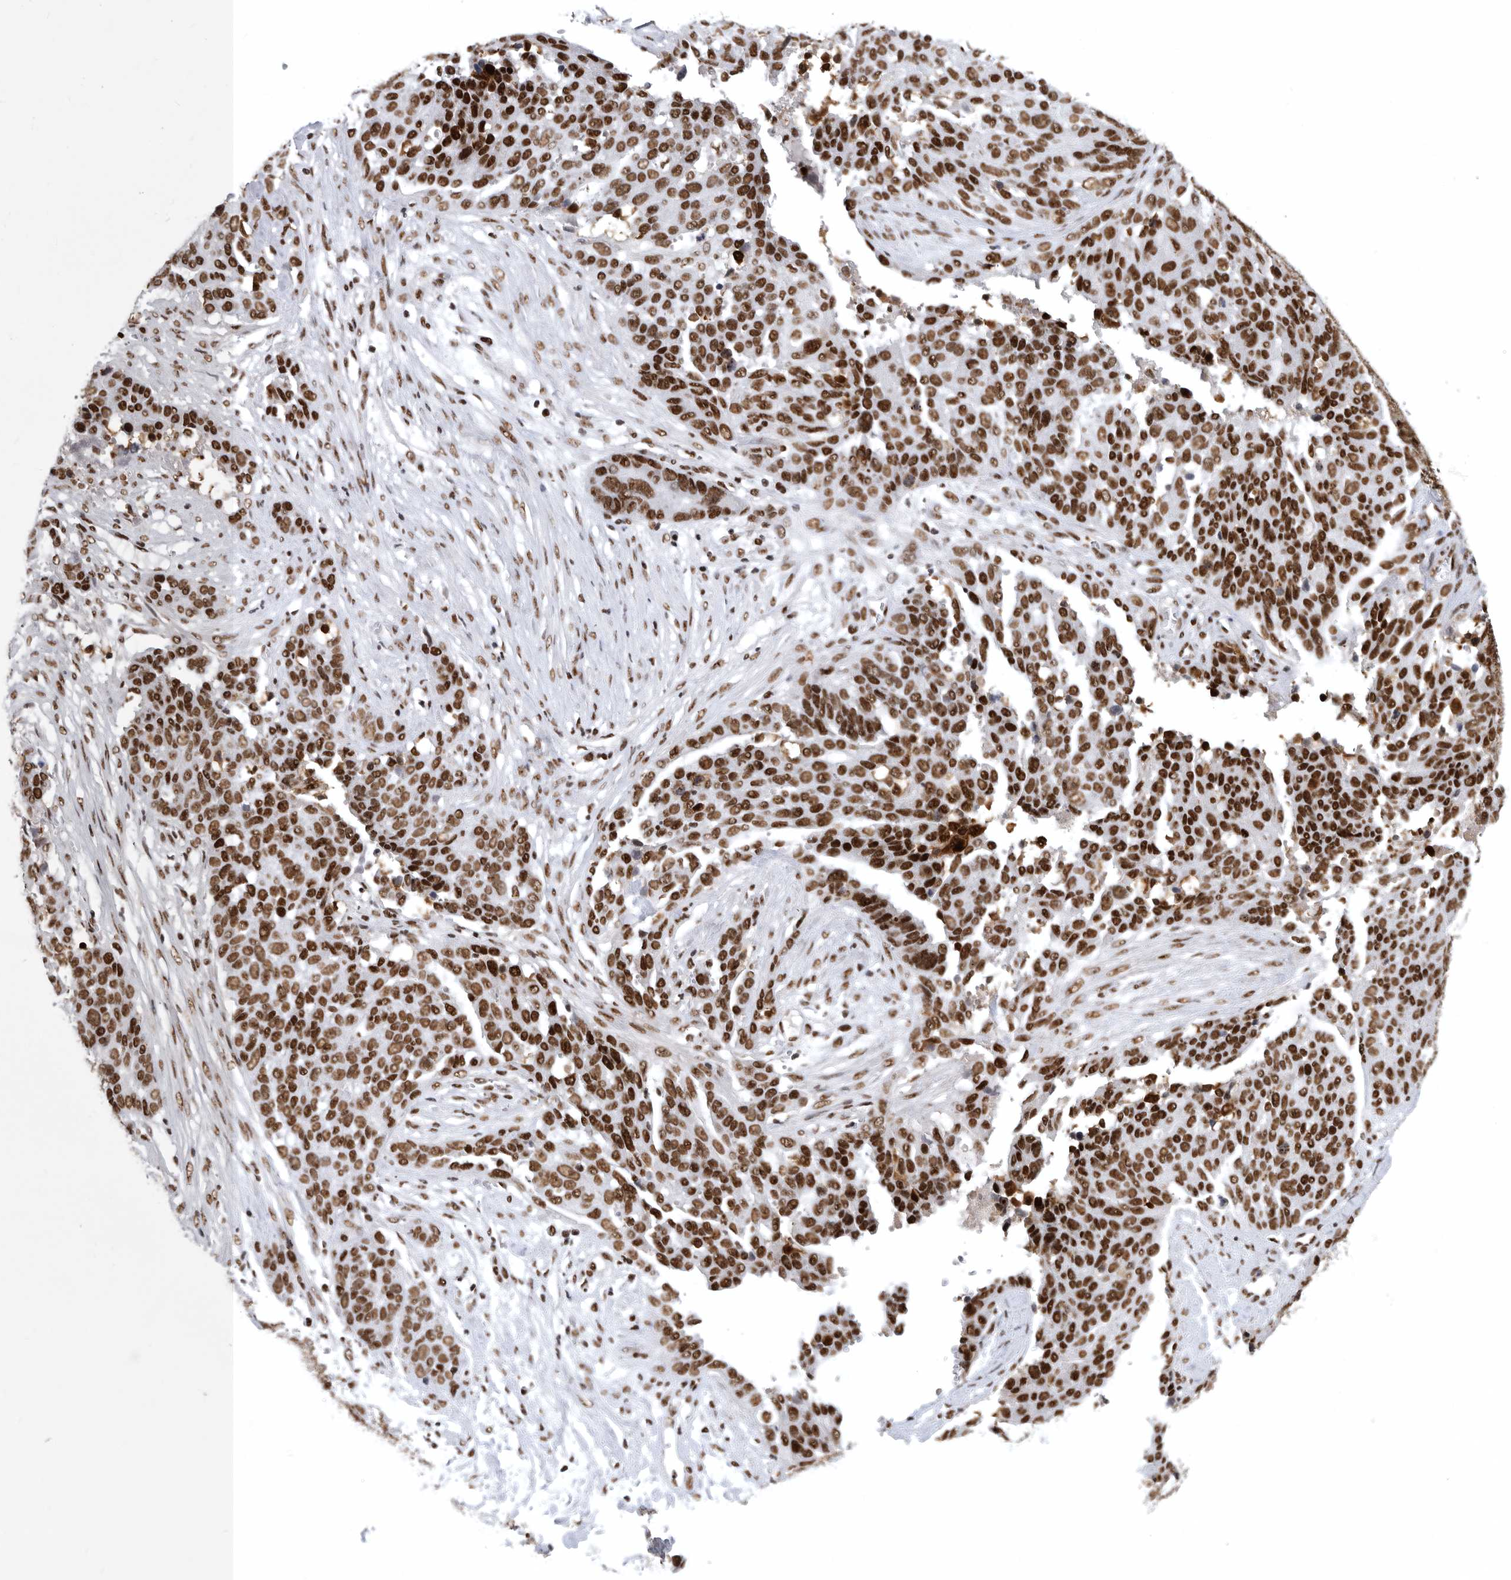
{"staining": {"intensity": "strong", "quantity": ">75%", "location": "nuclear"}, "tissue": "ovarian cancer", "cell_type": "Tumor cells", "image_type": "cancer", "snomed": [{"axis": "morphology", "description": "Cystadenocarcinoma, serous, NOS"}, {"axis": "topography", "description": "Ovary"}], "caption": "Serous cystadenocarcinoma (ovarian) stained with immunohistochemistry (IHC) displays strong nuclear positivity in about >75% of tumor cells.", "gene": "BCLAF1", "patient": {"sex": "female", "age": 44}}